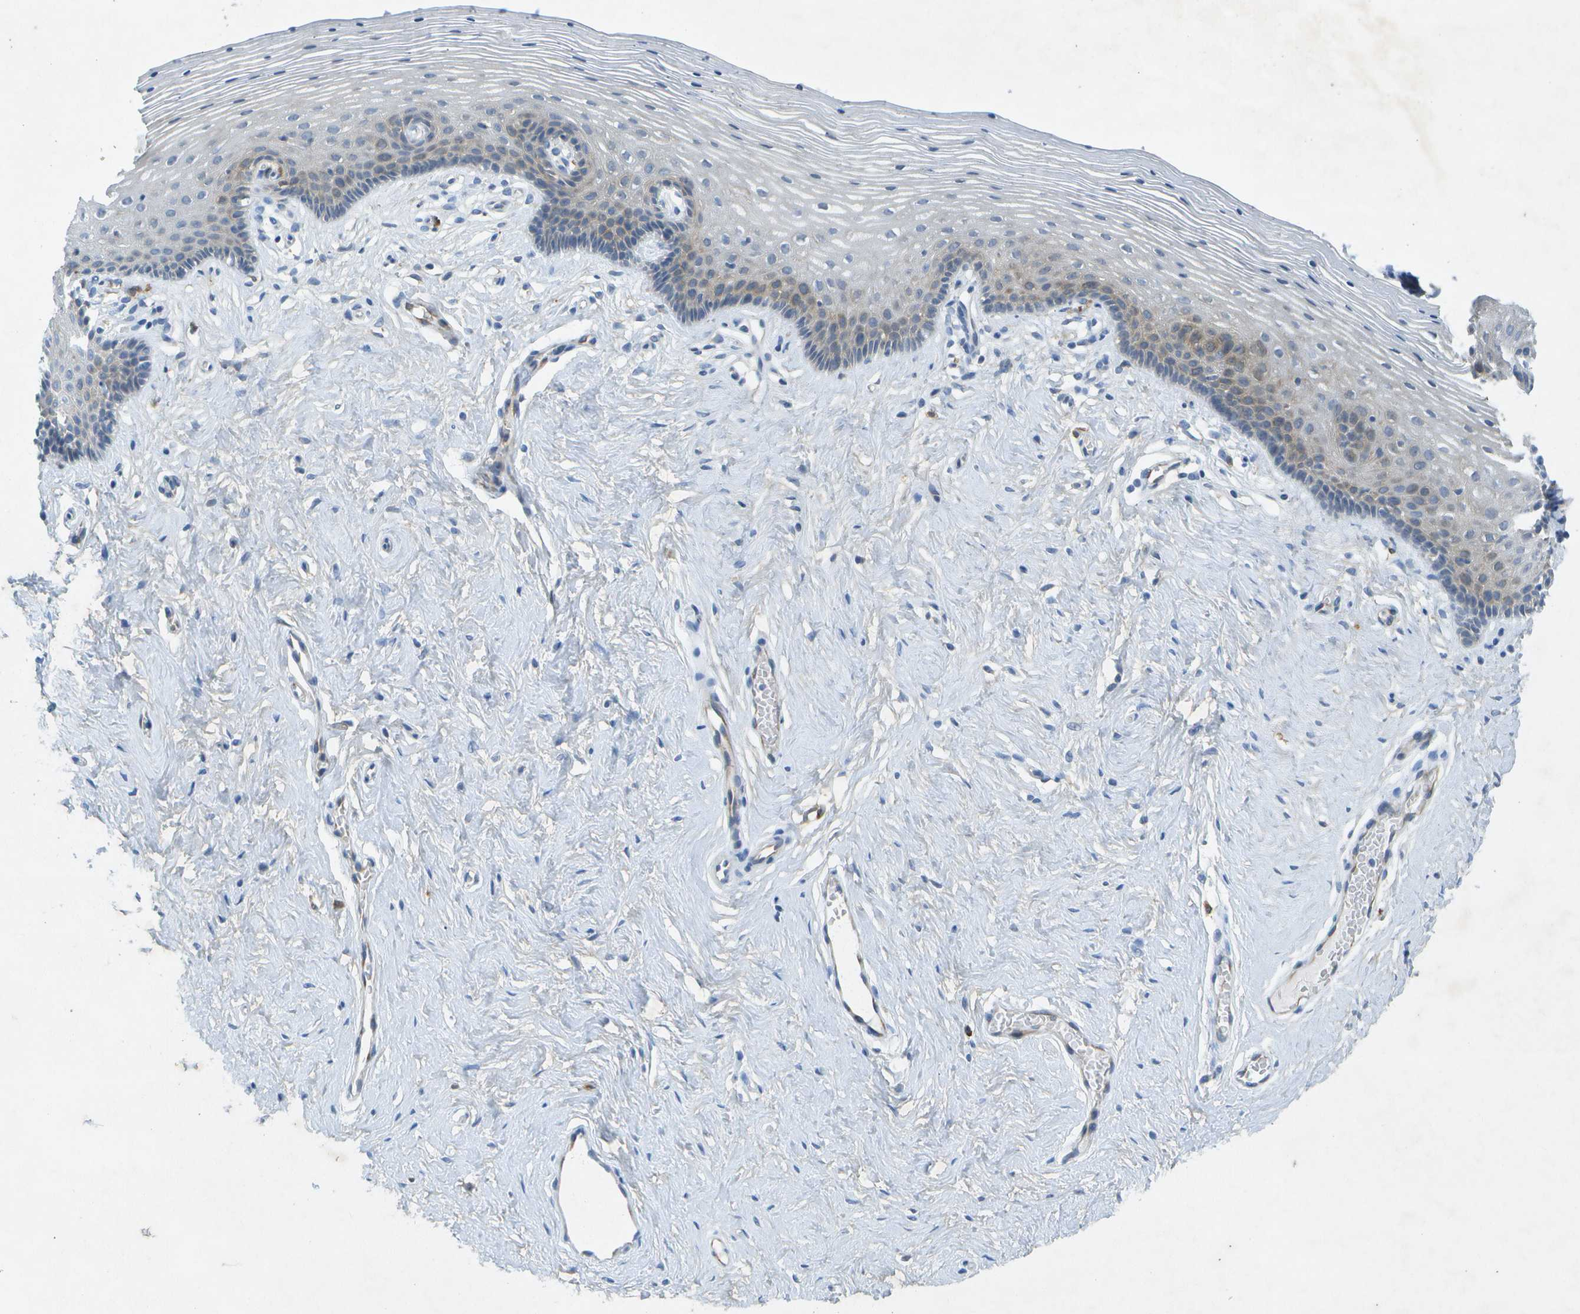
{"staining": {"intensity": "weak", "quantity": "<25%", "location": "cytoplasmic/membranous"}, "tissue": "vagina", "cell_type": "Squamous epithelial cells", "image_type": "normal", "snomed": [{"axis": "morphology", "description": "Normal tissue, NOS"}, {"axis": "topography", "description": "Vagina"}], "caption": "Immunohistochemistry micrograph of normal human vagina stained for a protein (brown), which exhibits no positivity in squamous epithelial cells. The staining is performed using DAB brown chromogen with nuclei counter-stained in using hematoxylin.", "gene": "WNK2", "patient": {"sex": "female", "age": 32}}